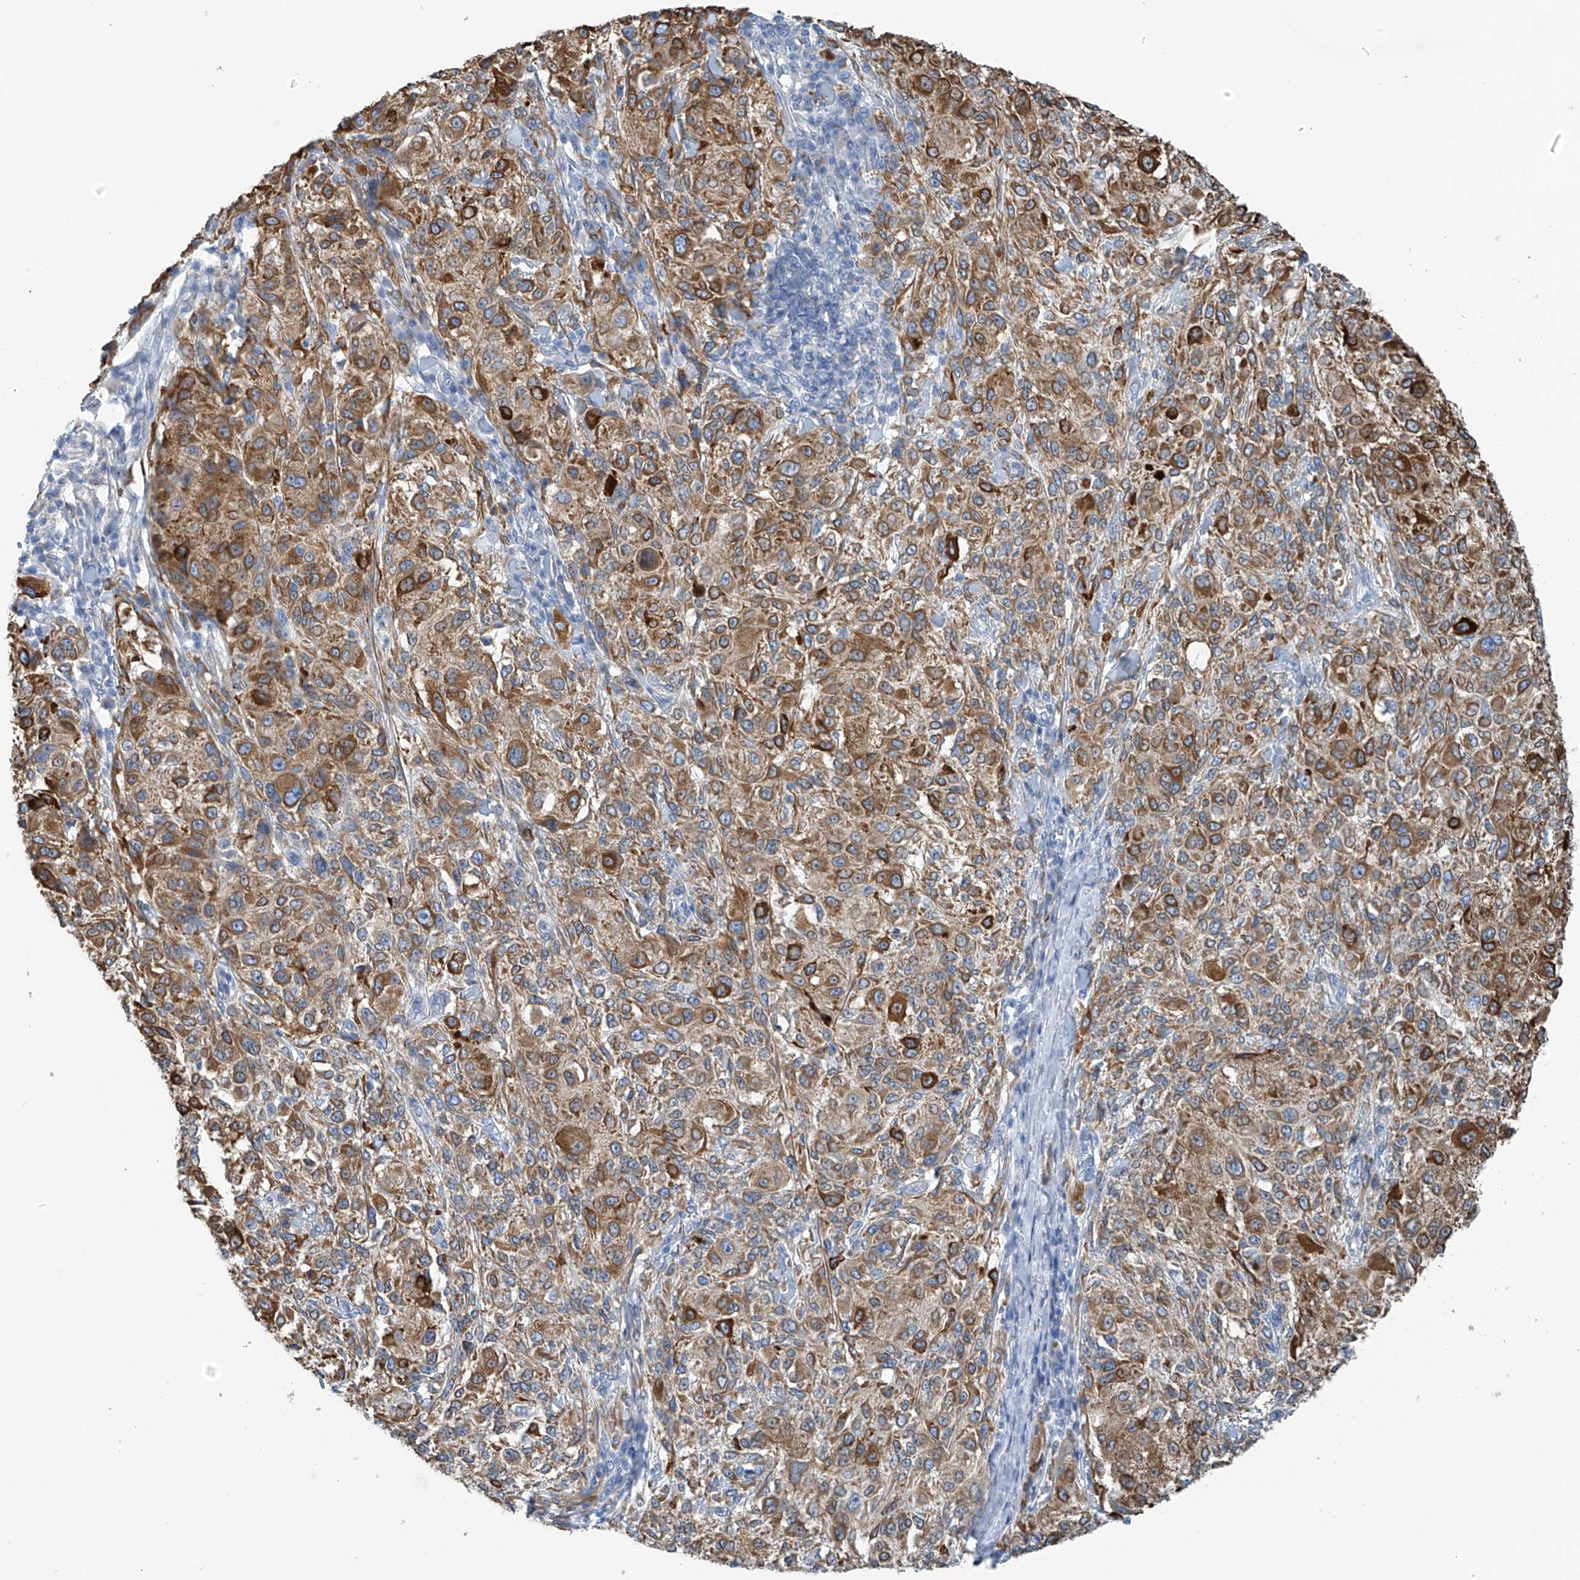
{"staining": {"intensity": "moderate", "quantity": ">75%", "location": "cytoplasmic/membranous"}, "tissue": "melanoma", "cell_type": "Tumor cells", "image_type": "cancer", "snomed": [{"axis": "morphology", "description": "Necrosis, NOS"}, {"axis": "morphology", "description": "Malignant melanoma, NOS"}, {"axis": "topography", "description": "Skin"}], "caption": "Human malignant melanoma stained with a brown dye shows moderate cytoplasmic/membranous positive staining in approximately >75% of tumor cells.", "gene": "RCN2", "patient": {"sex": "female", "age": 87}}